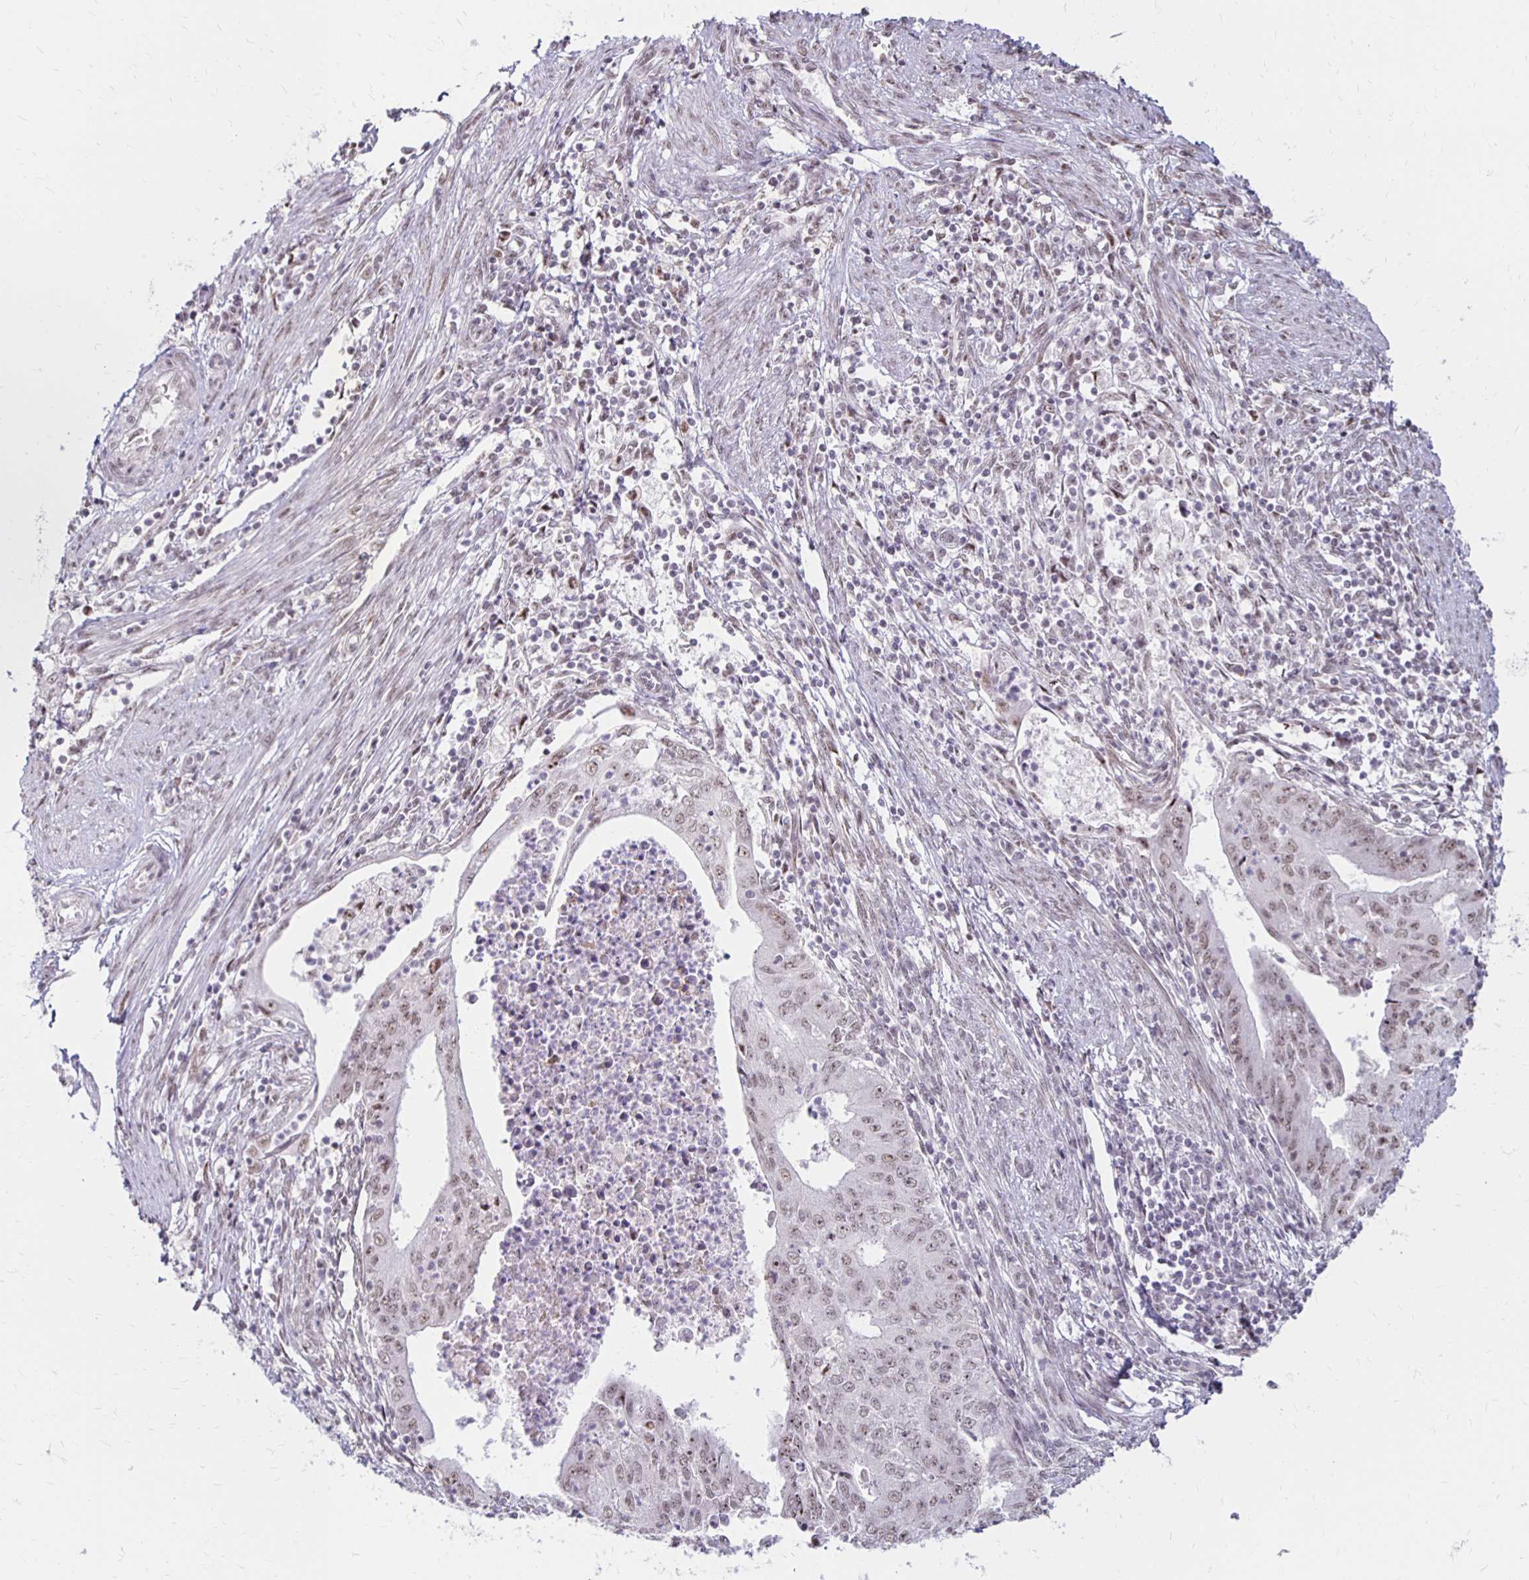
{"staining": {"intensity": "weak", "quantity": "25%-75%", "location": "nuclear"}, "tissue": "endometrial cancer", "cell_type": "Tumor cells", "image_type": "cancer", "snomed": [{"axis": "morphology", "description": "Adenocarcinoma, NOS"}, {"axis": "topography", "description": "Endometrium"}], "caption": "A histopathology image of adenocarcinoma (endometrial) stained for a protein demonstrates weak nuclear brown staining in tumor cells.", "gene": "DAGLA", "patient": {"sex": "female", "age": 50}}